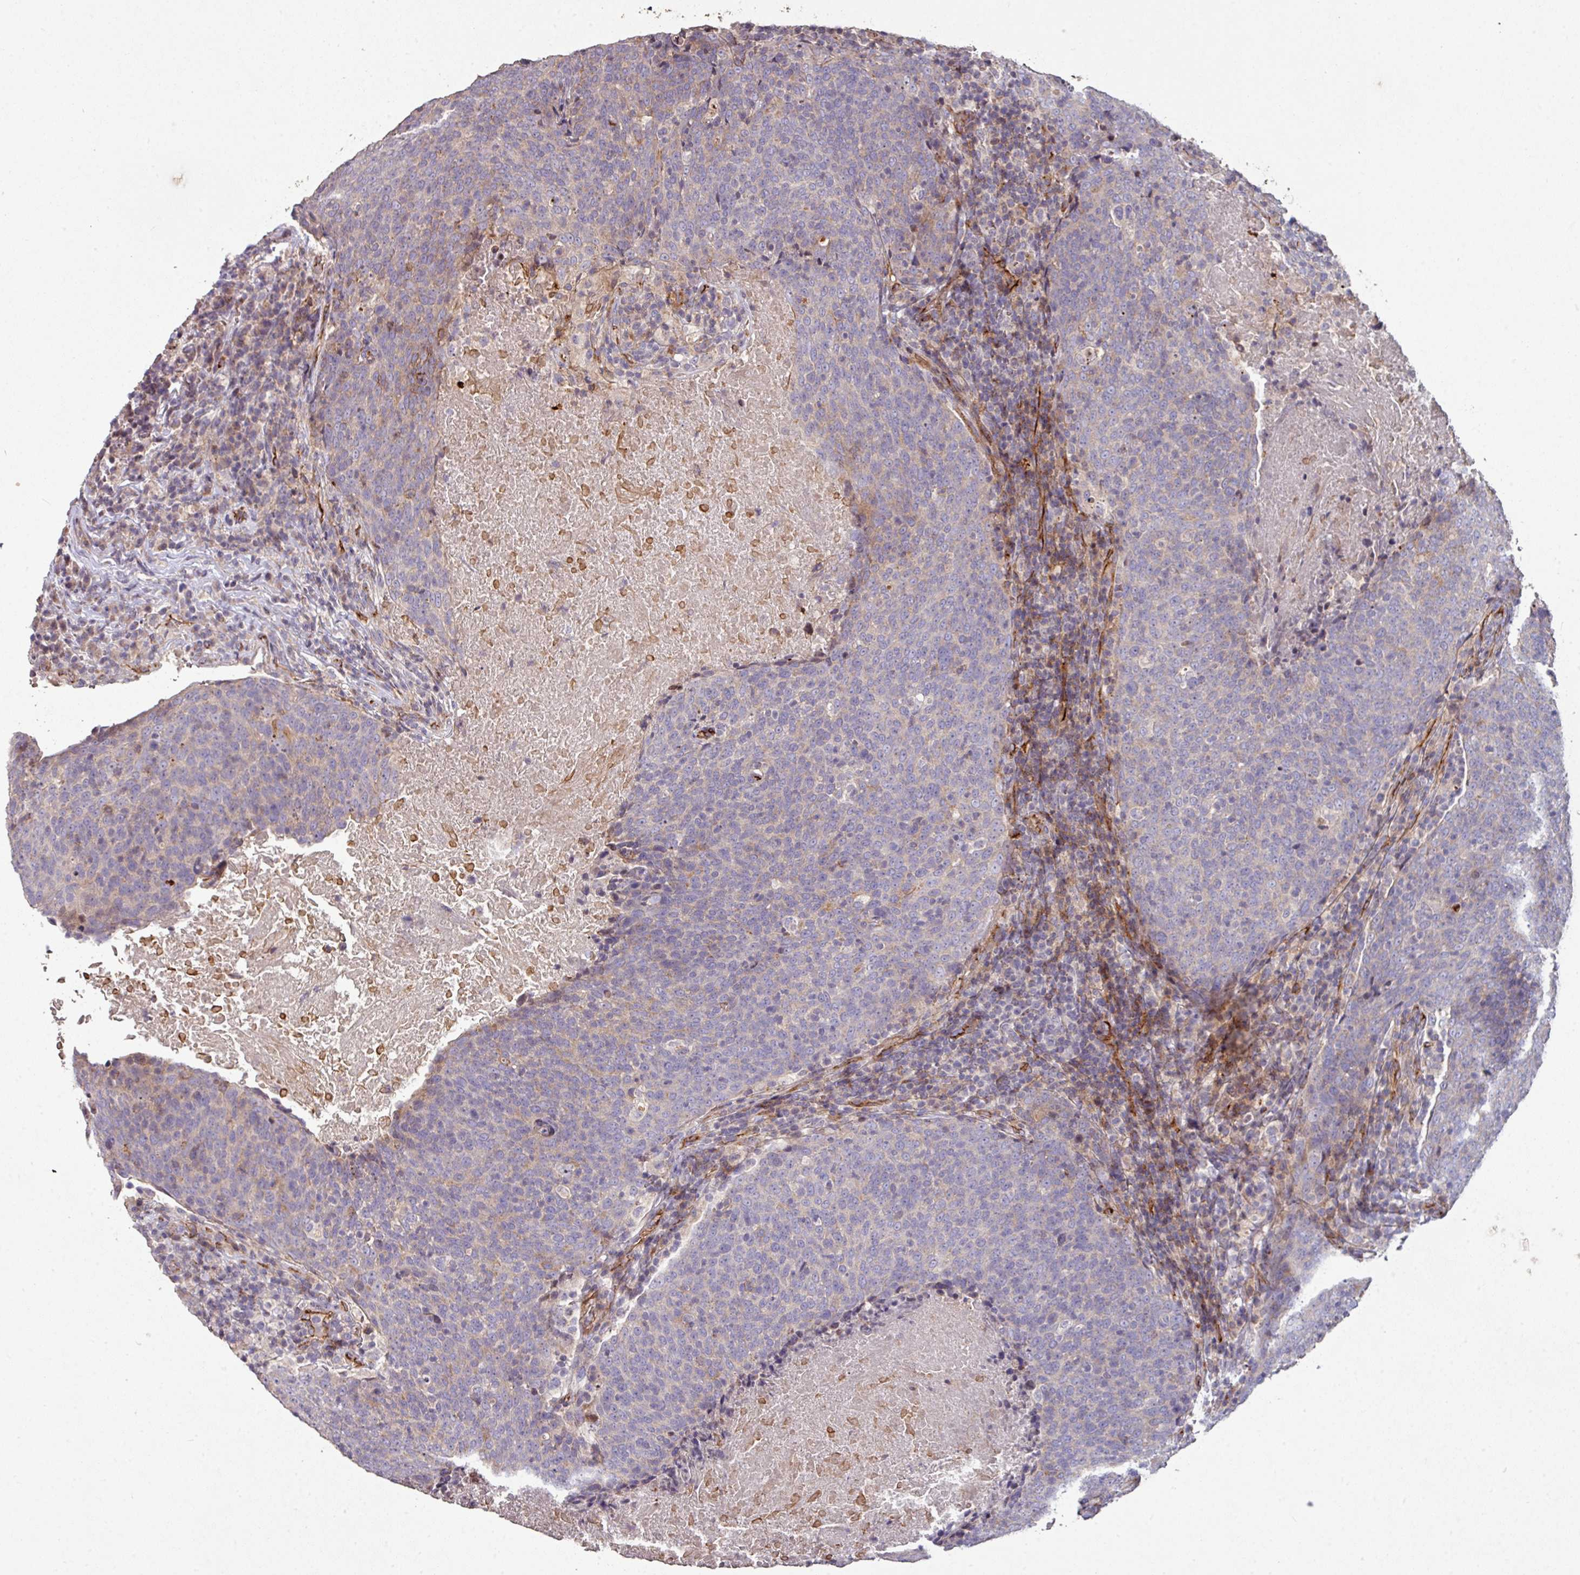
{"staining": {"intensity": "negative", "quantity": "none", "location": "none"}, "tissue": "head and neck cancer", "cell_type": "Tumor cells", "image_type": "cancer", "snomed": [{"axis": "morphology", "description": "Squamous cell carcinoma, NOS"}, {"axis": "morphology", "description": "Squamous cell carcinoma, metastatic, NOS"}, {"axis": "topography", "description": "Lymph node"}, {"axis": "topography", "description": "Head-Neck"}], "caption": "High magnification brightfield microscopy of head and neck cancer (squamous cell carcinoma) stained with DAB (3,3'-diaminobenzidine) (brown) and counterstained with hematoxylin (blue): tumor cells show no significant expression. (Stains: DAB IHC with hematoxylin counter stain, Microscopy: brightfield microscopy at high magnification).", "gene": "RPL23A", "patient": {"sex": "male", "age": 62}}